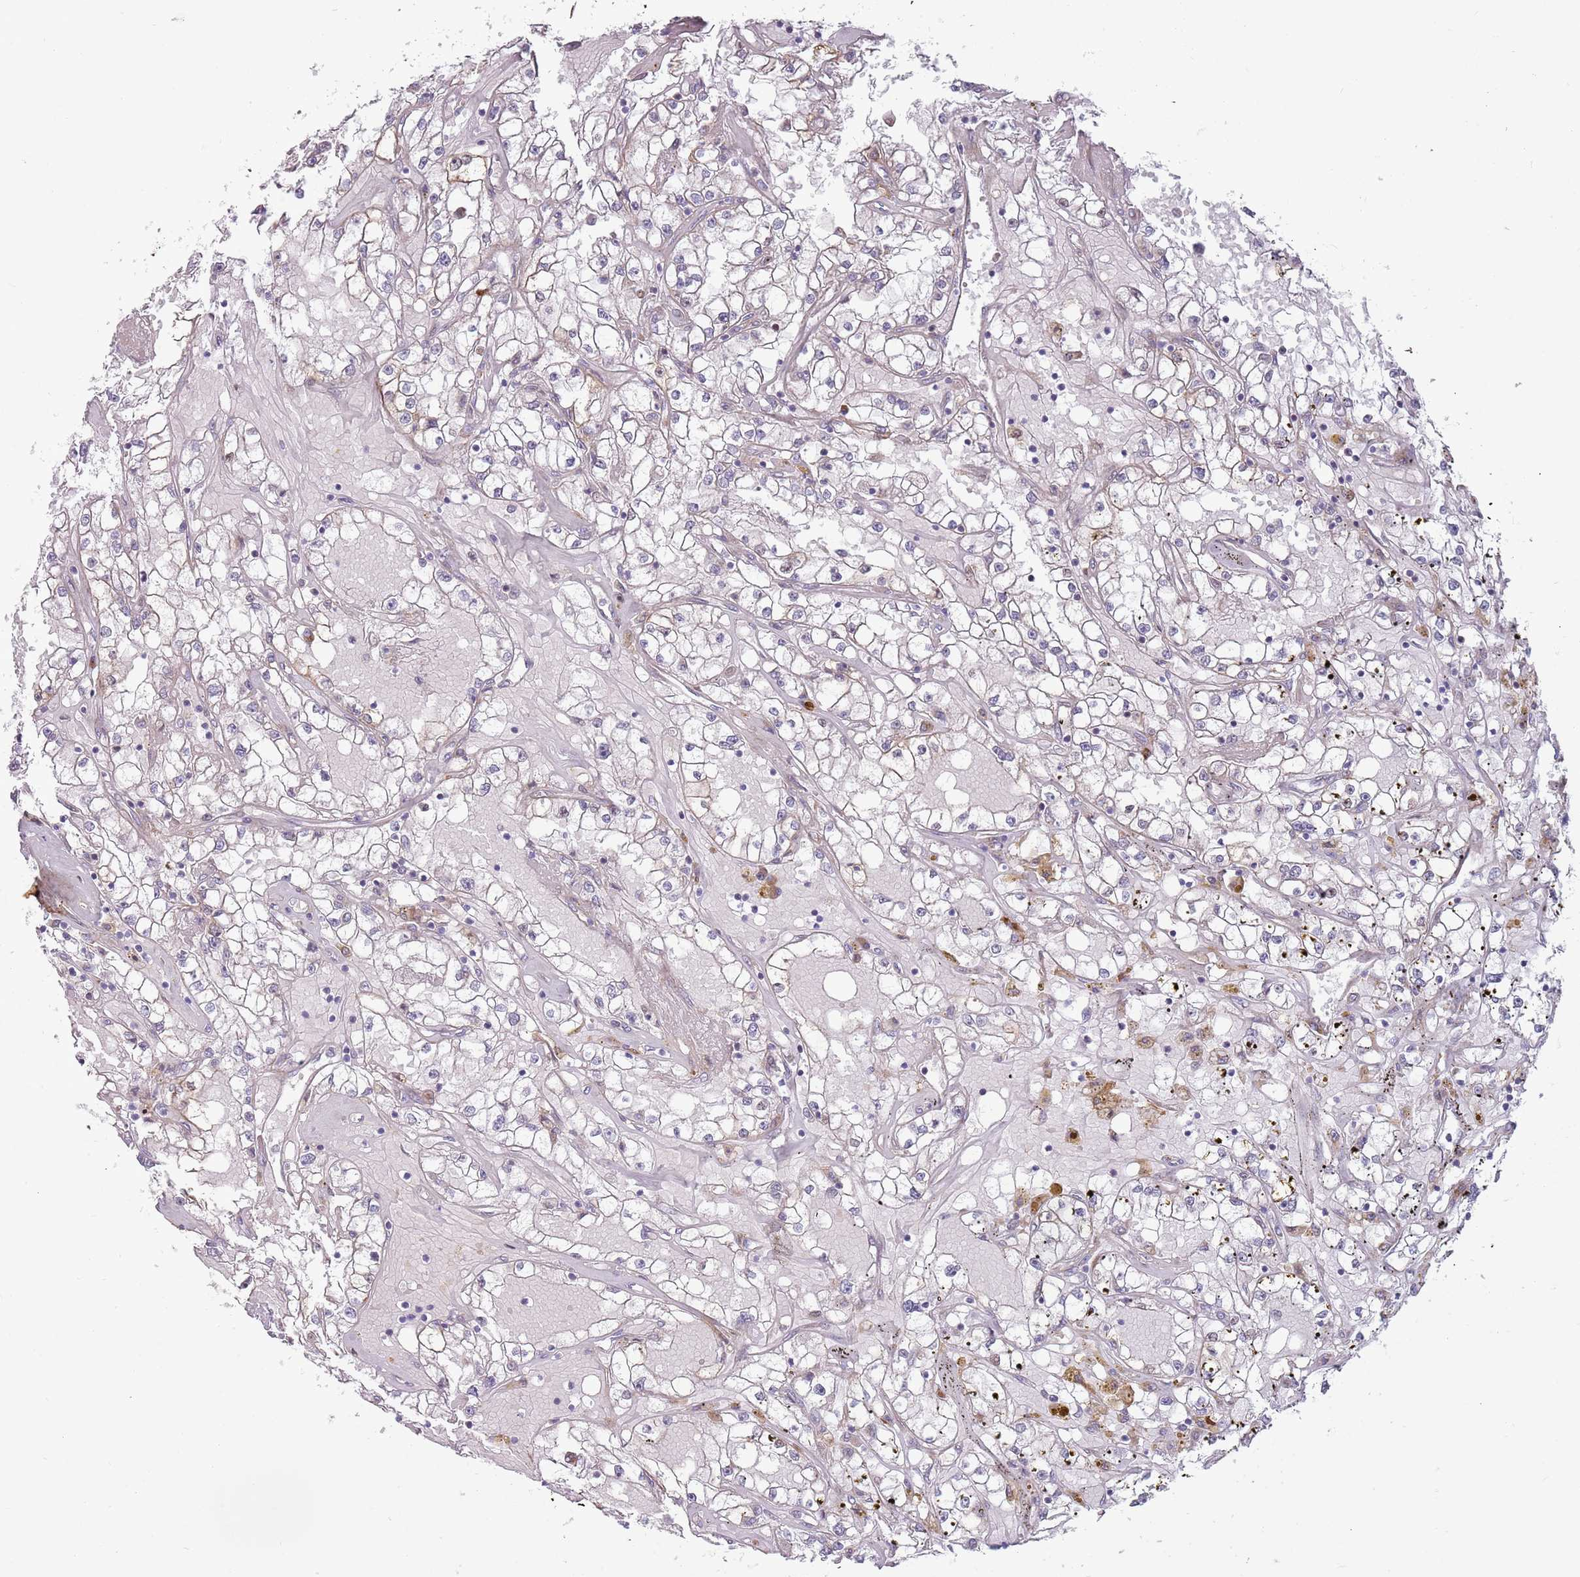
{"staining": {"intensity": "negative", "quantity": "none", "location": "none"}, "tissue": "renal cancer", "cell_type": "Tumor cells", "image_type": "cancer", "snomed": [{"axis": "morphology", "description": "Adenocarcinoma, NOS"}, {"axis": "topography", "description": "Kidney"}], "caption": "An immunohistochemistry (IHC) photomicrograph of renal cancer is shown. There is no staining in tumor cells of renal cancer. (Brightfield microscopy of DAB IHC at high magnification).", "gene": "CCDC150", "patient": {"sex": "male", "age": 56}}